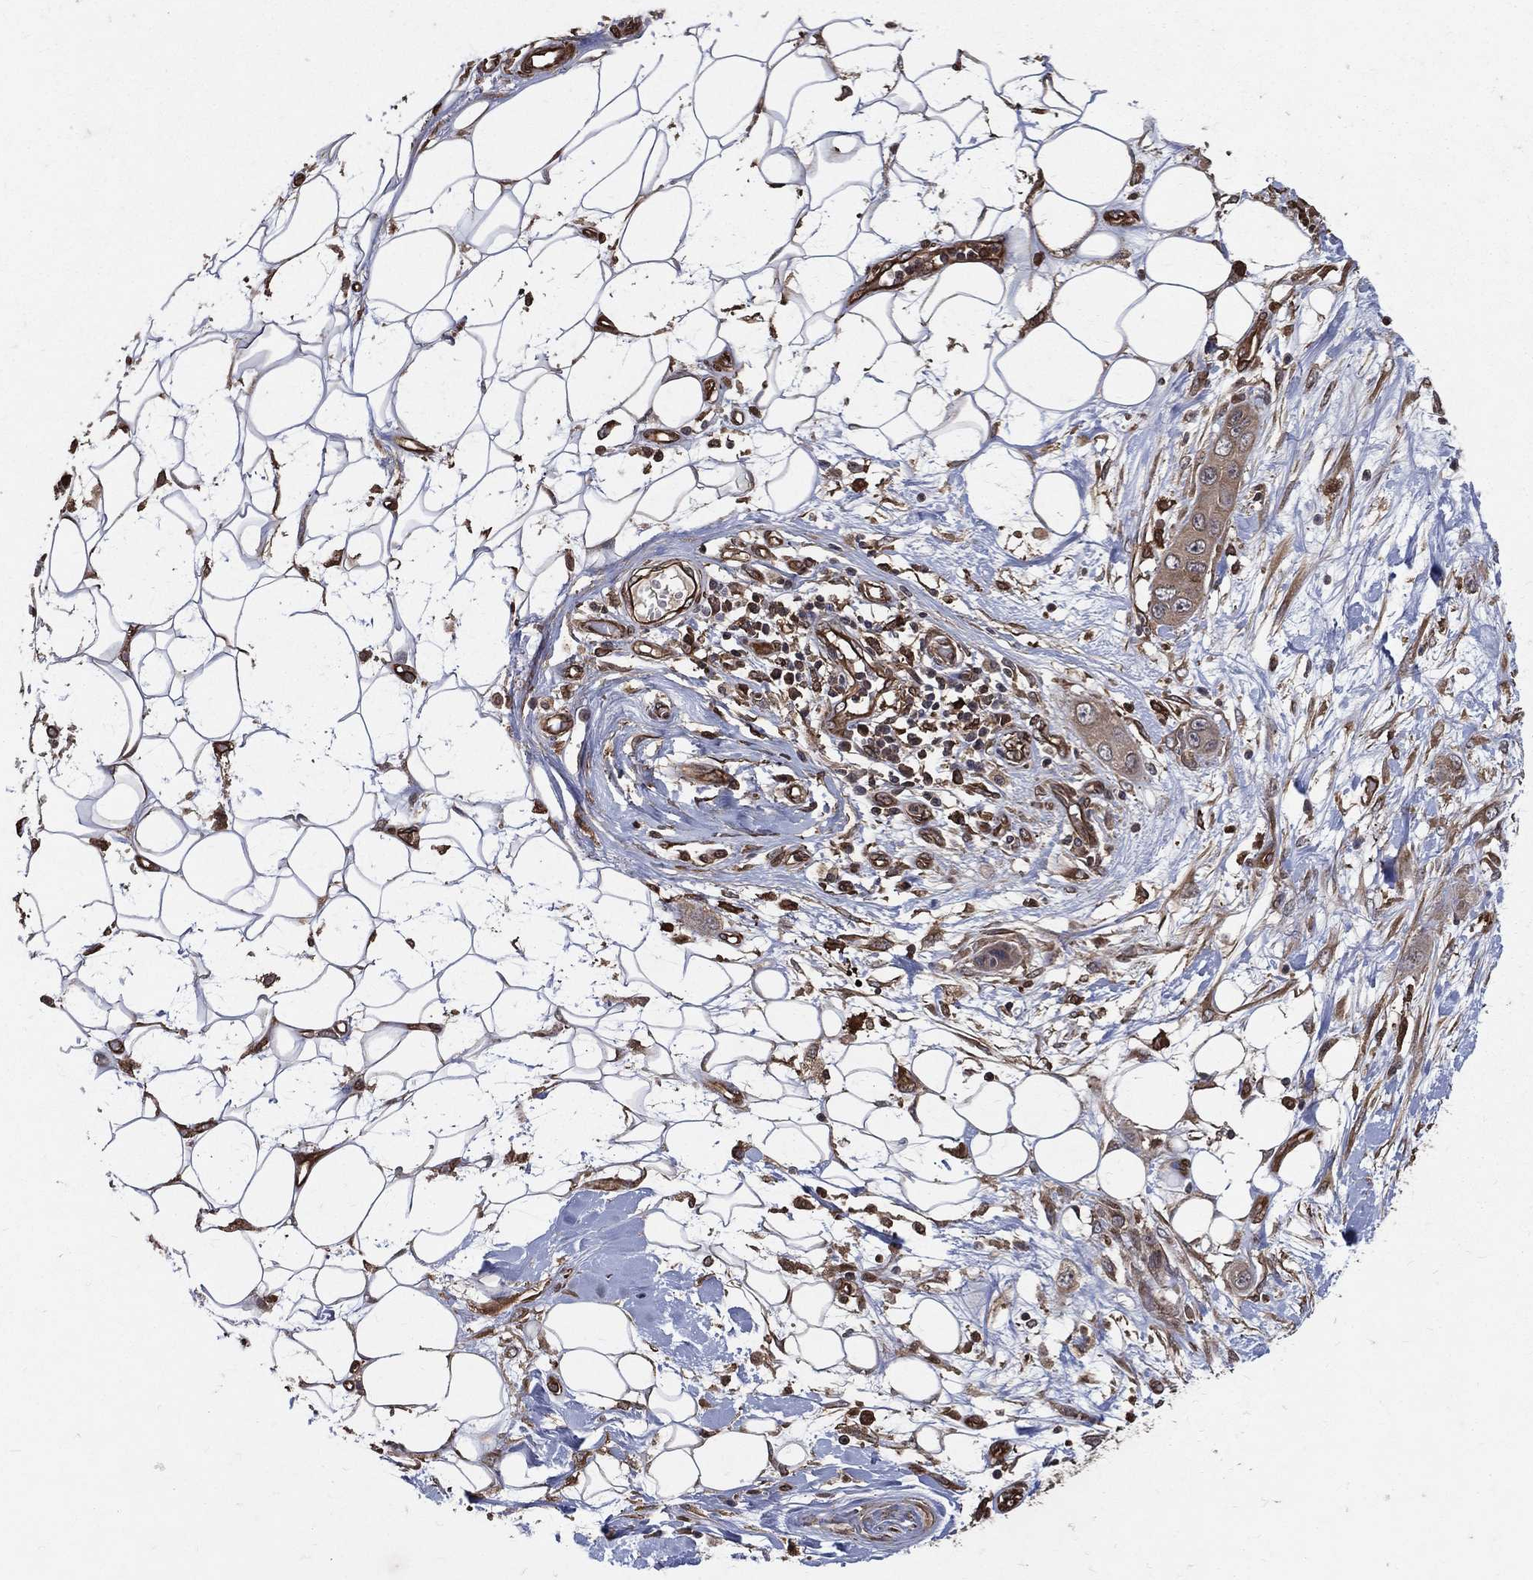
{"staining": {"intensity": "weak", "quantity": "<25%", "location": "cytoplasmic/membranous"}, "tissue": "skin cancer", "cell_type": "Tumor cells", "image_type": "cancer", "snomed": [{"axis": "morphology", "description": "Squamous cell carcinoma, NOS"}, {"axis": "topography", "description": "Skin"}], "caption": "A high-resolution image shows IHC staining of skin cancer, which reveals no significant positivity in tumor cells.", "gene": "DPYSL2", "patient": {"sex": "male", "age": 79}}